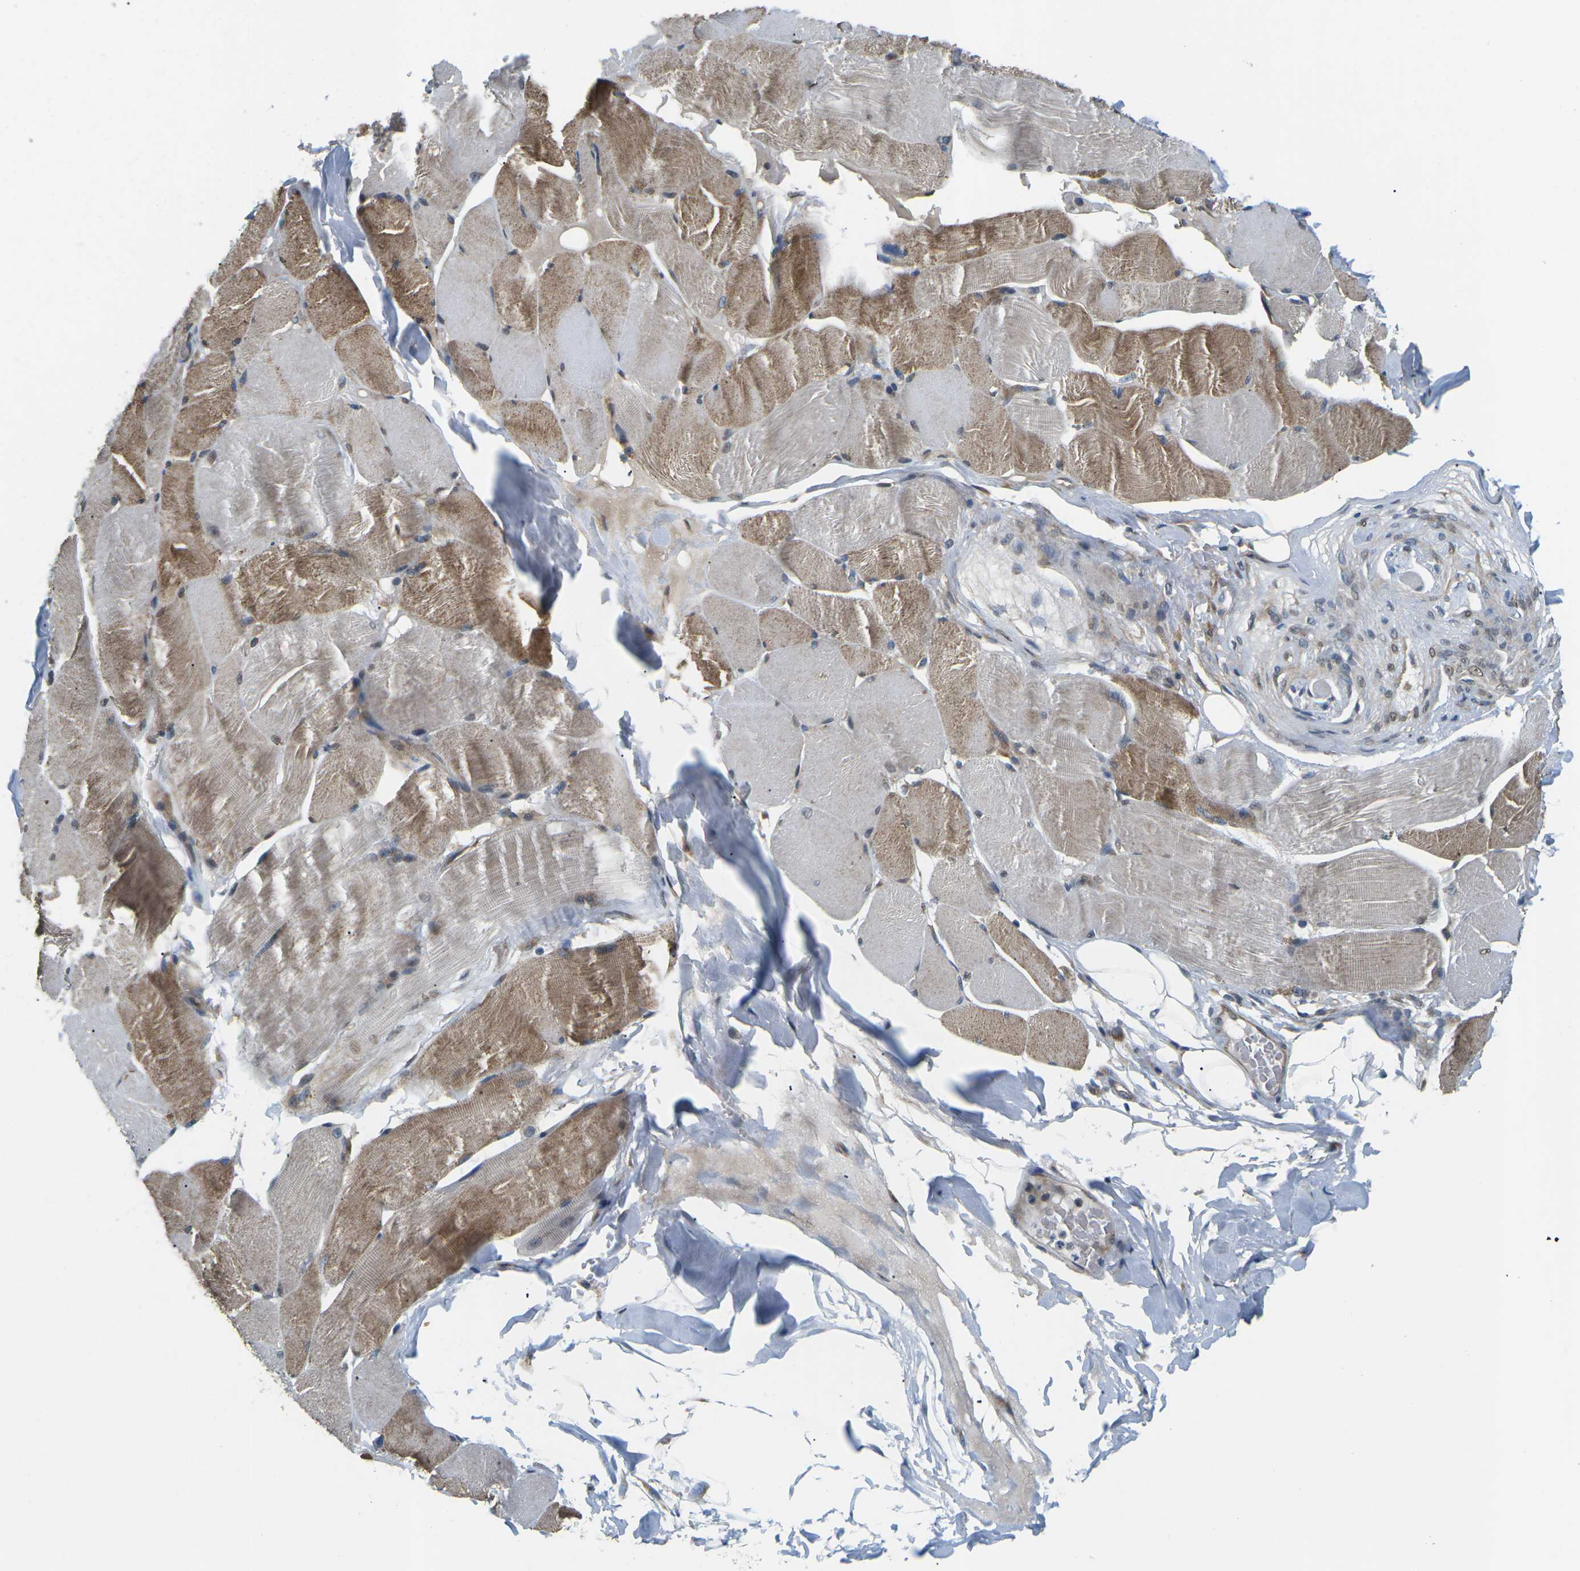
{"staining": {"intensity": "moderate", "quantity": "25%-75%", "location": "cytoplasmic/membranous"}, "tissue": "skeletal muscle", "cell_type": "Myocytes", "image_type": "normal", "snomed": [{"axis": "morphology", "description": "Normal tissue, NOS"}, {"axis": "topography", "description": "Skin"}, {"axis": "topography", "description": "Skeletal muscle"}], "caption": "Brown immunohistochemical staining in benign skeletal muscle demonstrates moderate cytoplasmic/membranous positivity in approximately 25%-75% of myocytes.", "gene": "ERBB4", "patient": {"sex": "male", "age": 83}}